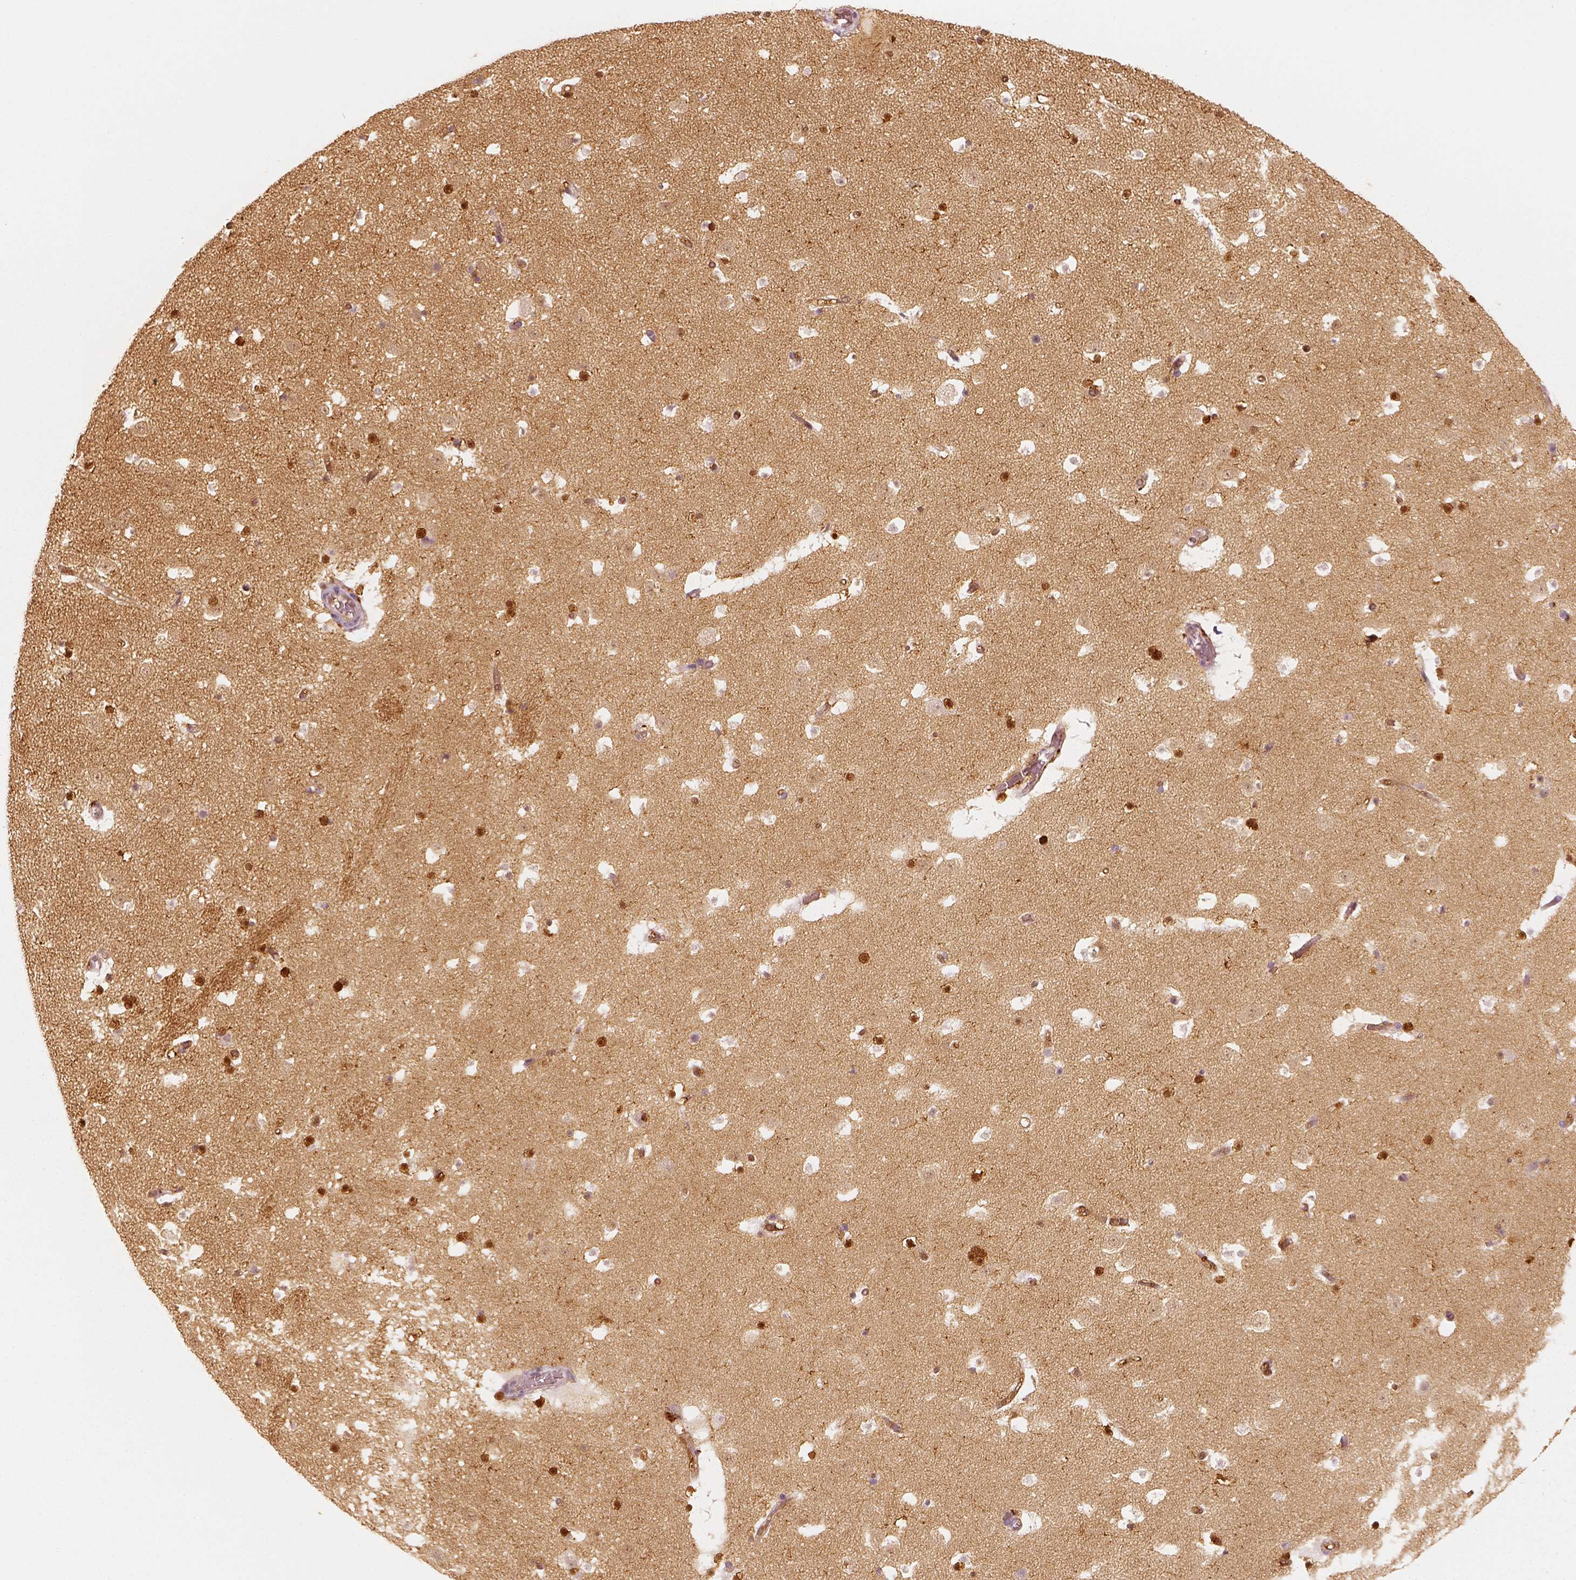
{"staining": {"intensity": "strong", "quantity": "25%-75%", "location": "cytoplasmic/membranous,nuclear"}, "tissue": "caudate", "cell_type": "Glial cells", "image_type": "normal", "snomed": [{"axis": "morphology", "description": "Normal tissue, NOS"}, {"axis": "topography", "description": "Lateral ventricle wall"}], "caption": "About 25%-75% of glial cells in unremarkable caudate demonstrate strong cytoplasmic/membranous,nuclear protein expression as visualized by brown immunohistochemical staining.", "gene": "FSCN1", "patient": {"sex": "female", "age": 42}}